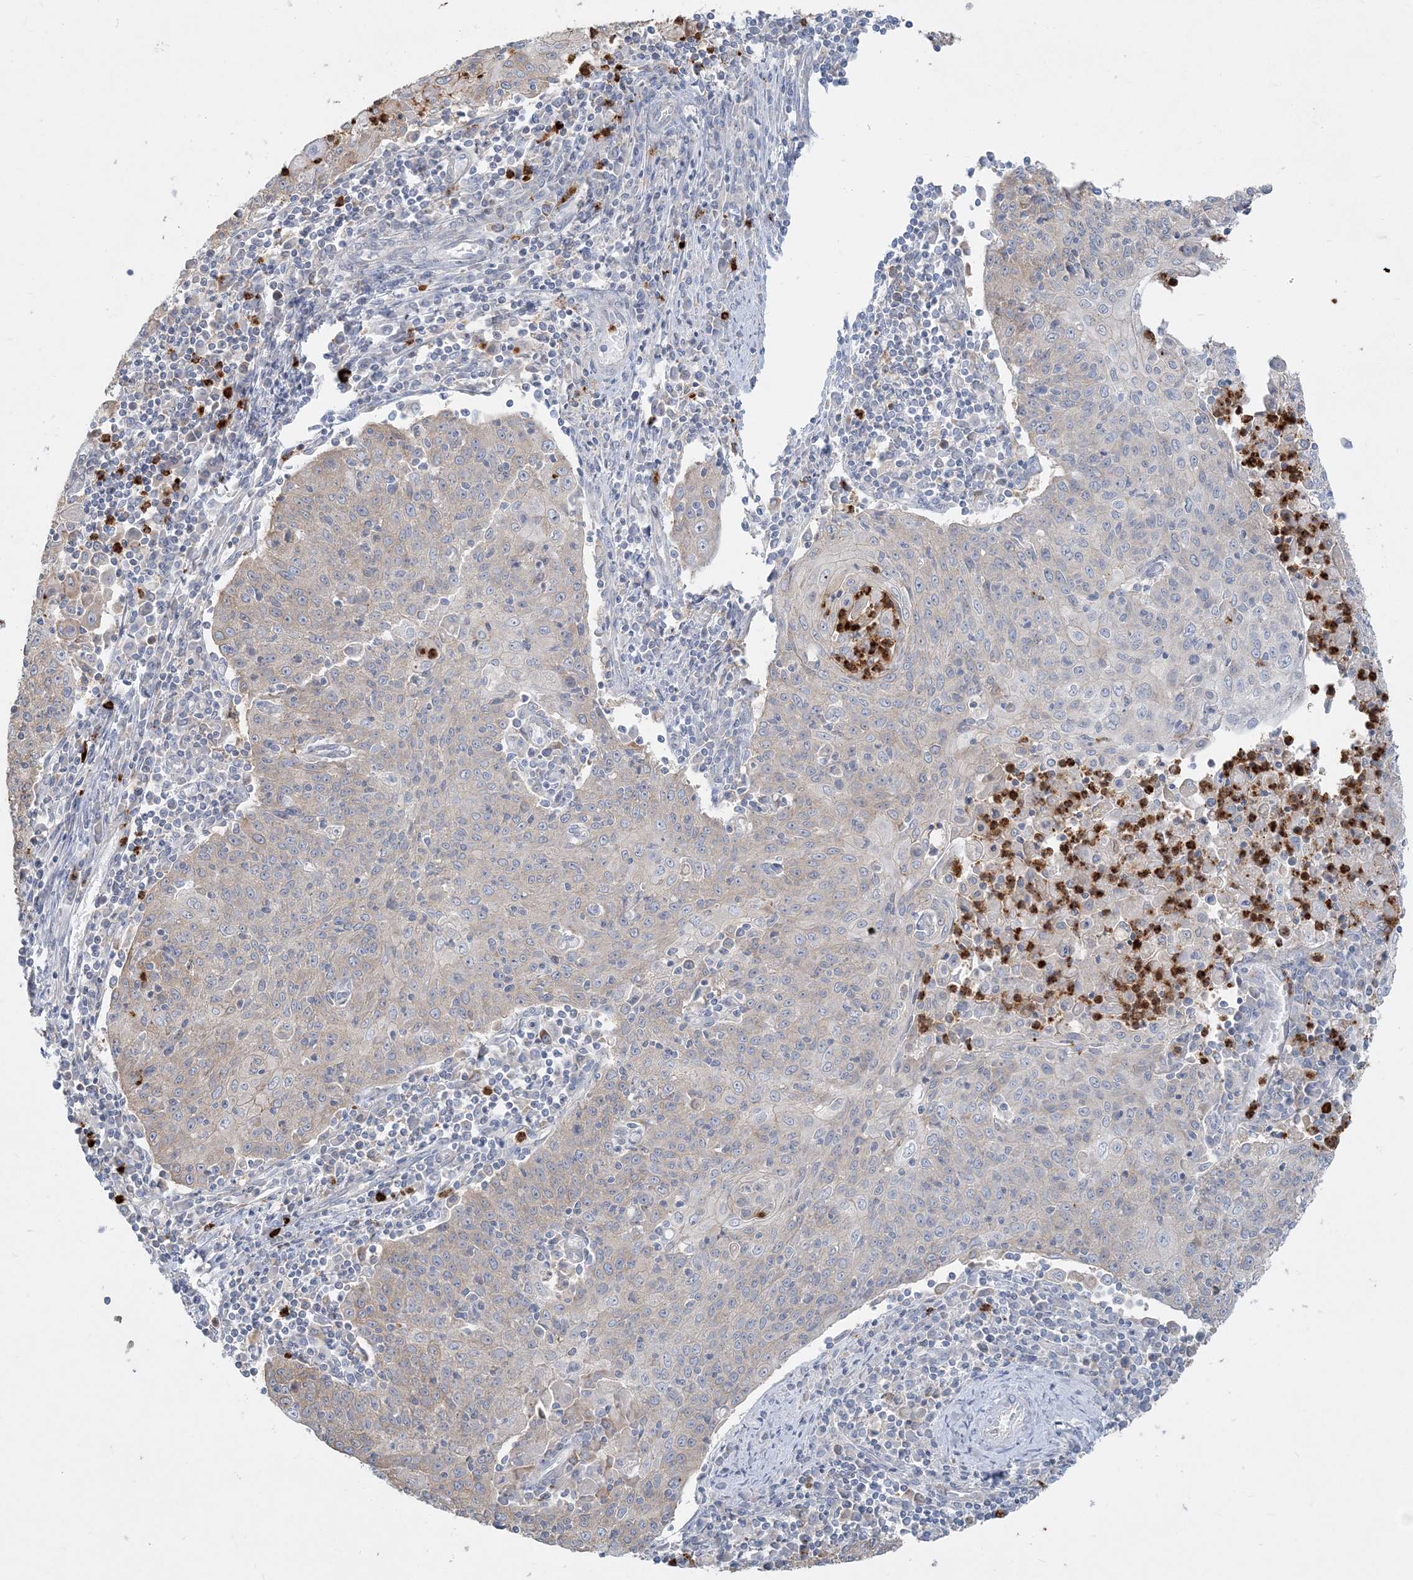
{"staining": {"intensity": "negative", "quantity": "none", "location": "none"}, "tissue": "cervical cancer", "cell_type": "Tumor cells", "image_type": "cancer", "snomed": [{"axis": "morphology", "description": "Squamous cell carcinoma, NOS"}, {"axis": "topography", "description": "Cervix"}], "caption": "The IHC micrograph has no significant expression in tumor cells of squamous cell carcinoma (cervical) tissue.", "gene": "CCNJ", "patient": {"sex": "female", "age": 48}}